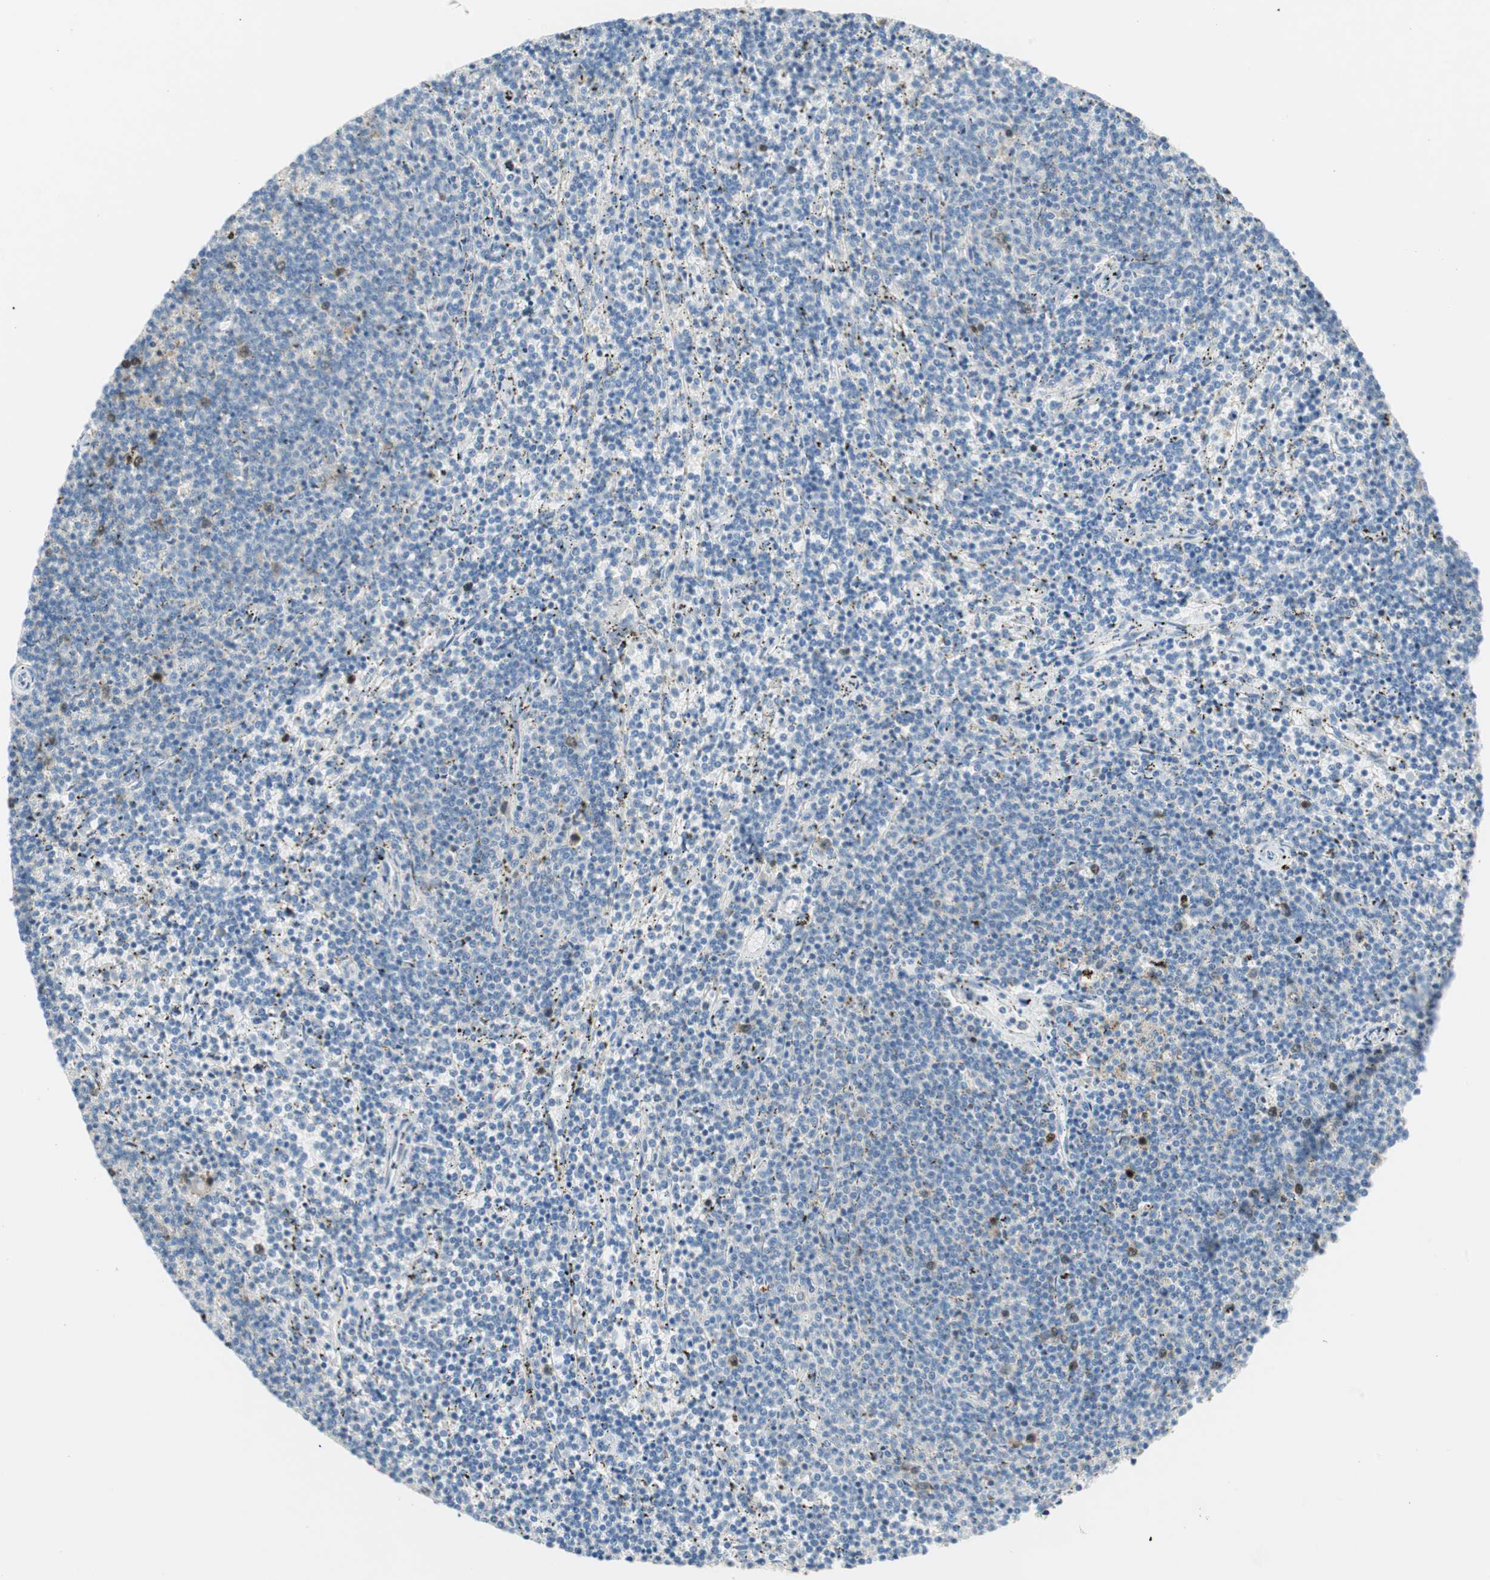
{"staining": {"intensity": "negative", "quantity": "none", "location": "none"}, "tissue": "lymphoma", "cell_type": "Tumor cells", "image_type": "cancer", "snomed": [{"axis": "morphology", "description": "Malignant lymphoma, non-Hodgkin's type, Low grade"}, {"axis": "topography", "description": "Spleen"}], "caption": "Protein analysis of lymphoma exhibits no significant staining in tumor cells.", "gene": "PTTG1", "patient": {"sex": "female", "age": 50}}